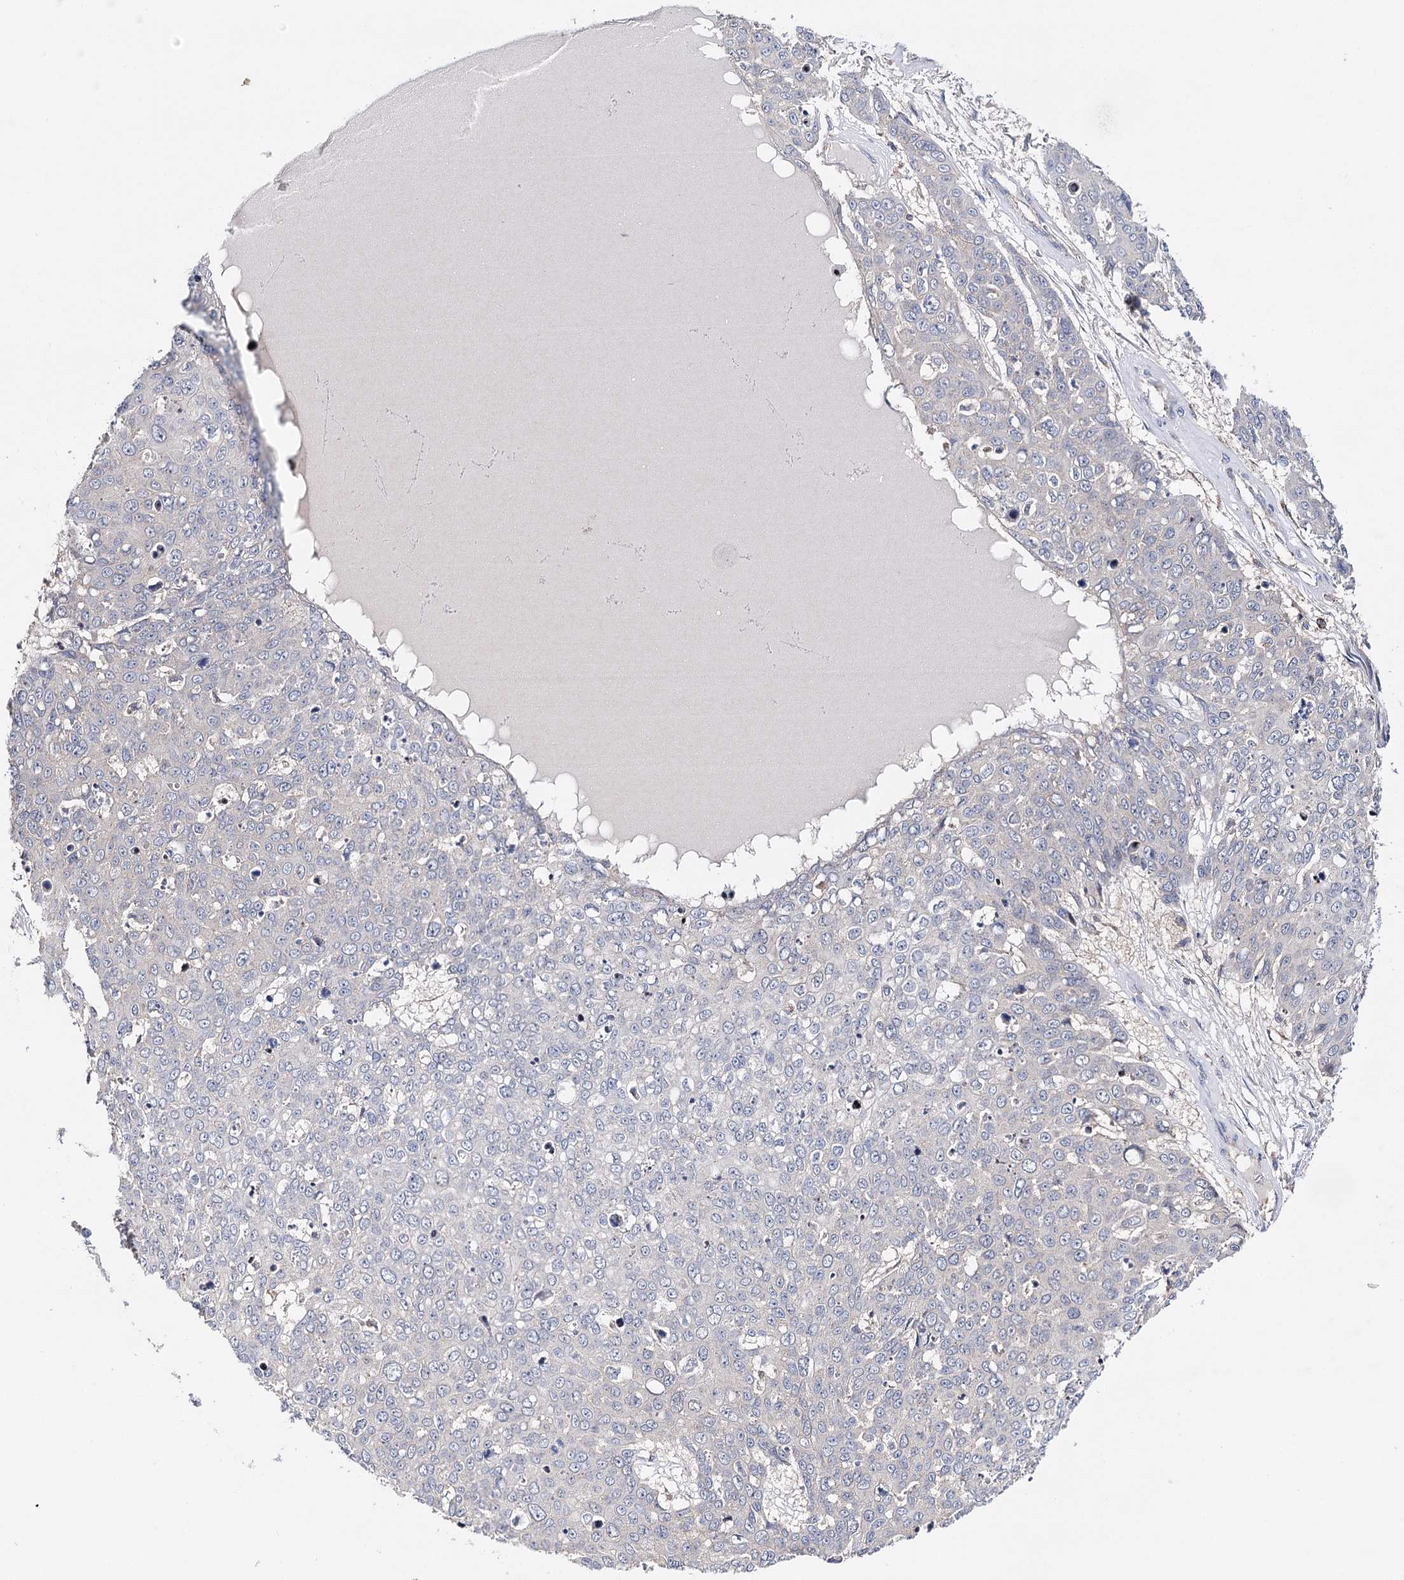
{"staining": {"intensity": "negative", "quantity": "none", "location": "none"}, "tissue": "skin cancer", "cell_type": "Tumor cells", "image_type": "cancer", "snomed": [{"axis": "morphology", "description": "Squamous cell carcinoma, NOS"}, {"axis": "topography", "description": "Skin"}], "caption": "DAB (3,3'-diaminobenzidine) immunohistochemical staining of skin cancer shows no significant staining in tumor cells. Brightfield microscopy of immunohistochemistry stained with DAB (3,3'-diaminobenzidine) (brown) and hematoxylin (blue), captured at high magnification.", "gene": "CFAP46", "patient": {"sex": "male", "age": 71}}